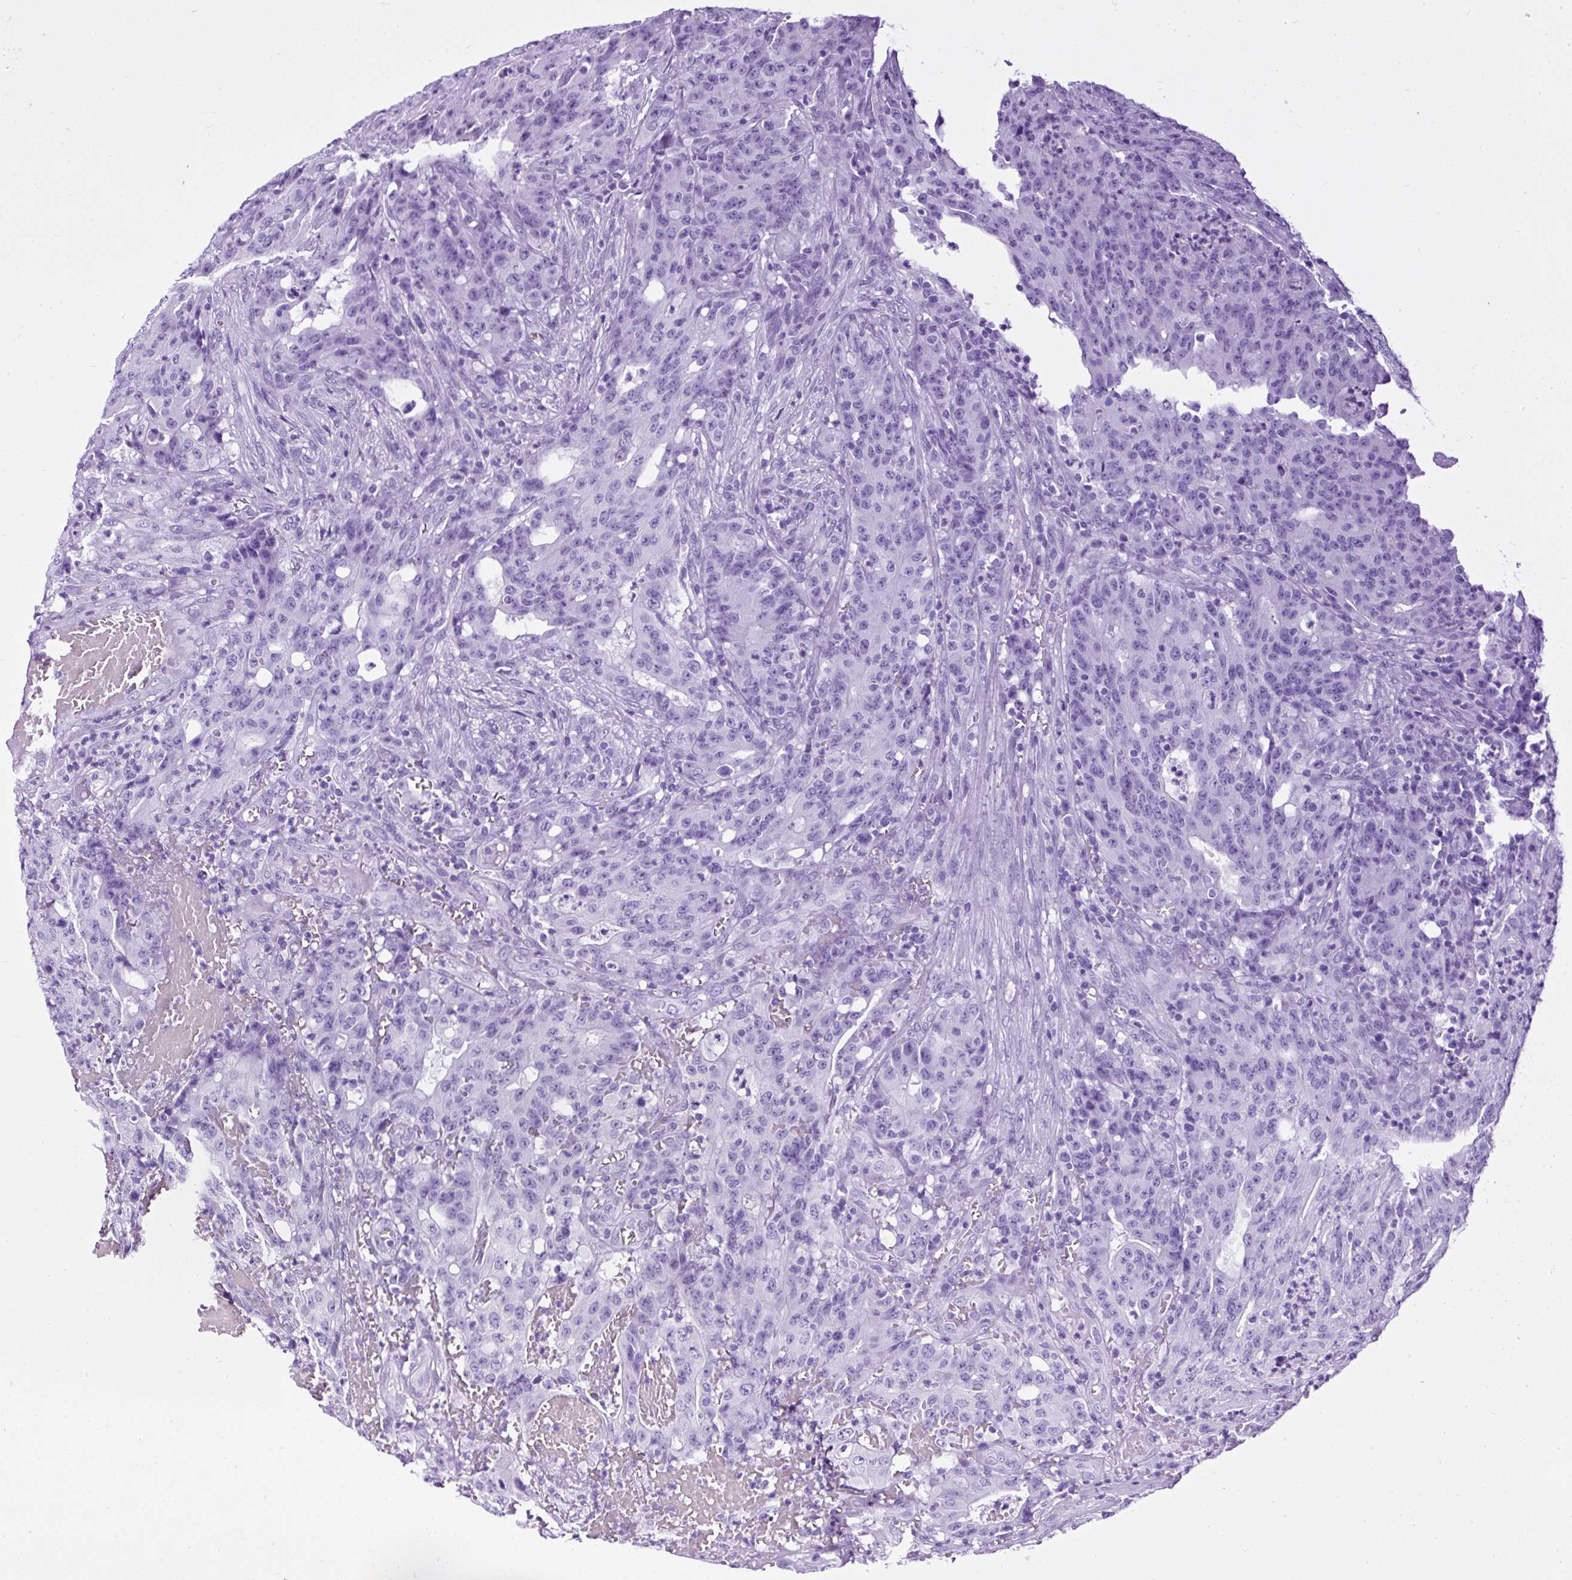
{"staining": {"intensity": "negative", "quantity": "none", "location": "none"}, "tissue": "colorectal cancer", "cell_type": "Tumor cells", "image_type": "cancer", "snomed": [{"axis": "morphology", "description": "Adenocarcinoma, NOS"}, {"axis": "topography", "description": "Colon"}], "caption": "DAB (3,3'-diaminobenzidine) immunohistochemical staining of human colorectal adenocarcinoma reveals no significant positivity in tumor cells. The staining is performed using DAB (3,3'-diaminobenzidine) brown chromogen with nuclei counter-stained in using hematoxylin.", "gene": "NTS", "patient": {"sex": "male", "age": 83}}